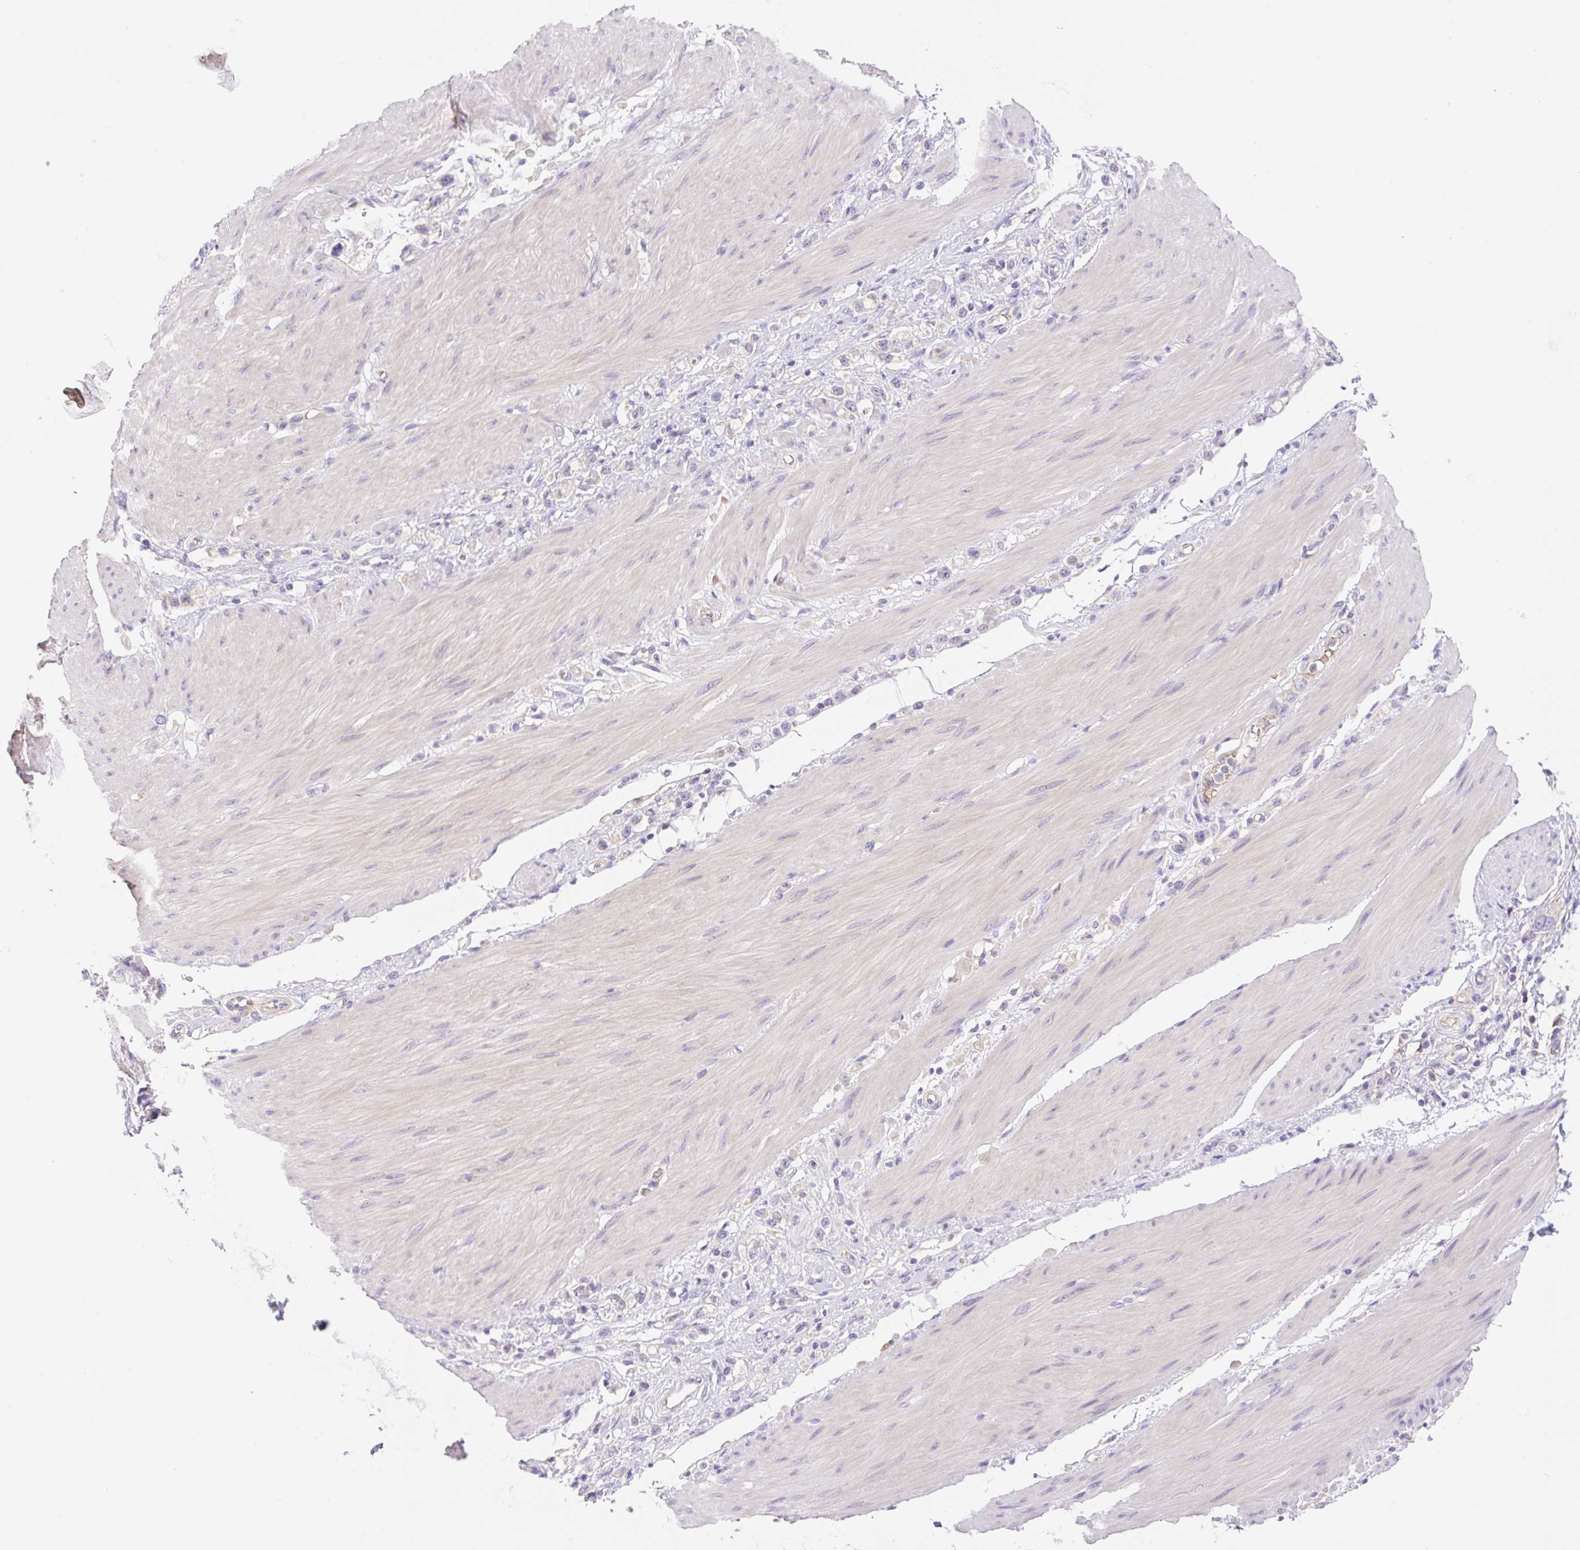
{"staining": {"intensity": "negative", "quantity": "none", "location": "none"}, "tissue": "stomach cancer", "cell_type": "Tumor cells", "image_type": "cancer", "snomed": [{"axis": "morphology", "description": "Adenocarcinoma, NOS"}, {"axis": "topography", "description": "Stomach"}], "caption": "IHC of stomach adenocarcinoma displays no expression in tumor cells. Nuclei are stained in blue.", "gene": "DENND5A", "patient": {"sex": "female", "age": 65}}